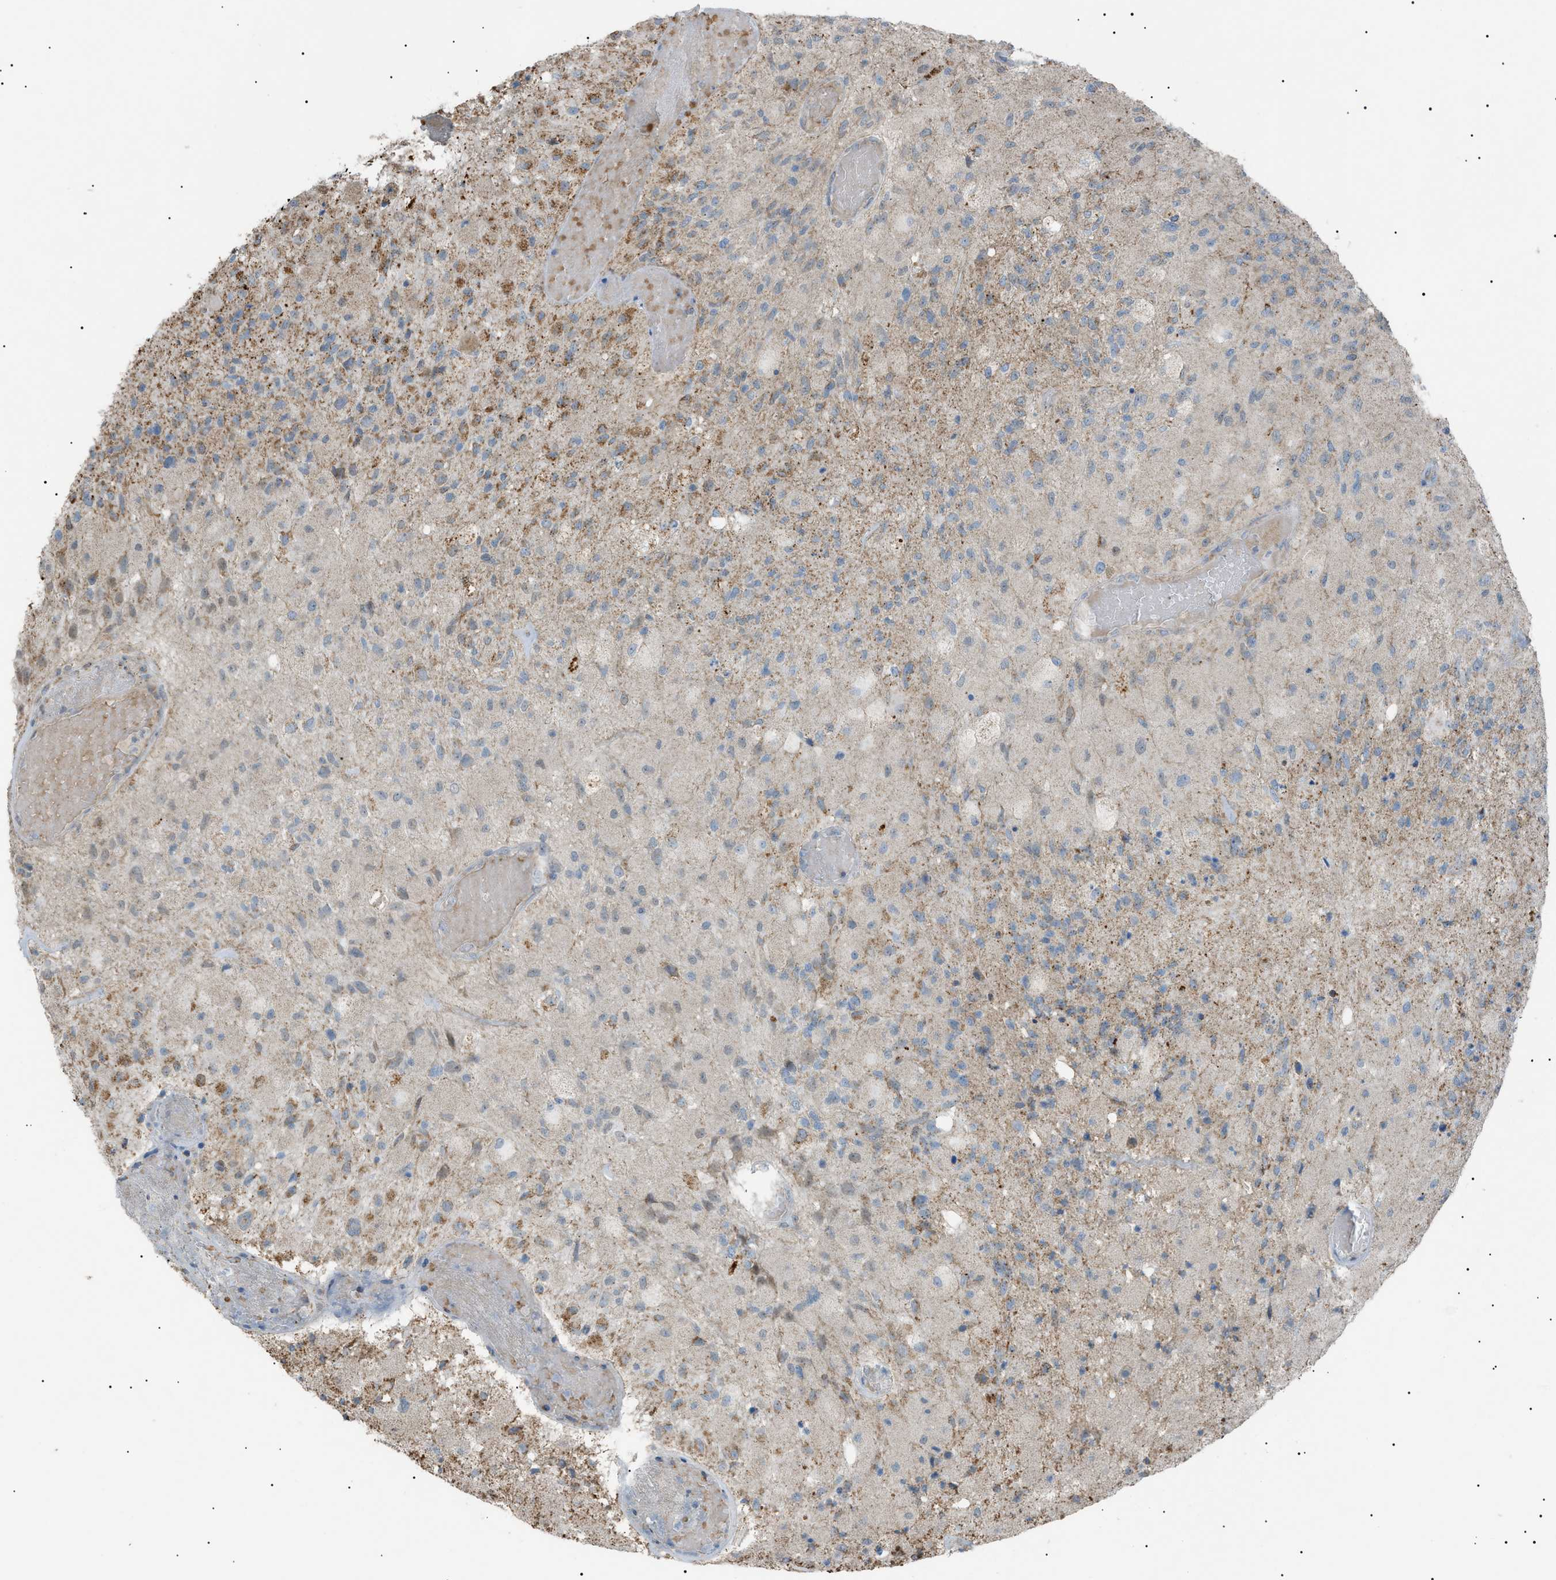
{"staining": {"intensity": "moderate", "quantity": "<25%", "location": "cytoplasmic/membranous"}, "tissue": "glioma", "cell_type": "Tumor cells", "image_type": "cancer", "snomed": [{"axis": "morphology", "description": "Normal tissue, NOS"}, {"axis": "morphology", "description": "Glioma, malignant, High grade"}, {"axis": "topography", "description": "Cerebral cortex"}], "caption": "DAB (3,3'-diaminobenzidine) immunohistochemical staining of human malignant high-grade glioma exhibits moderate cytoplasmic/membranous protein positivity in about <25% of tumor cells. (IHC, brightfield microscopy, high magnification).", "gene": "ZNF516", "patient": {"sex": "male", "age": 77}}